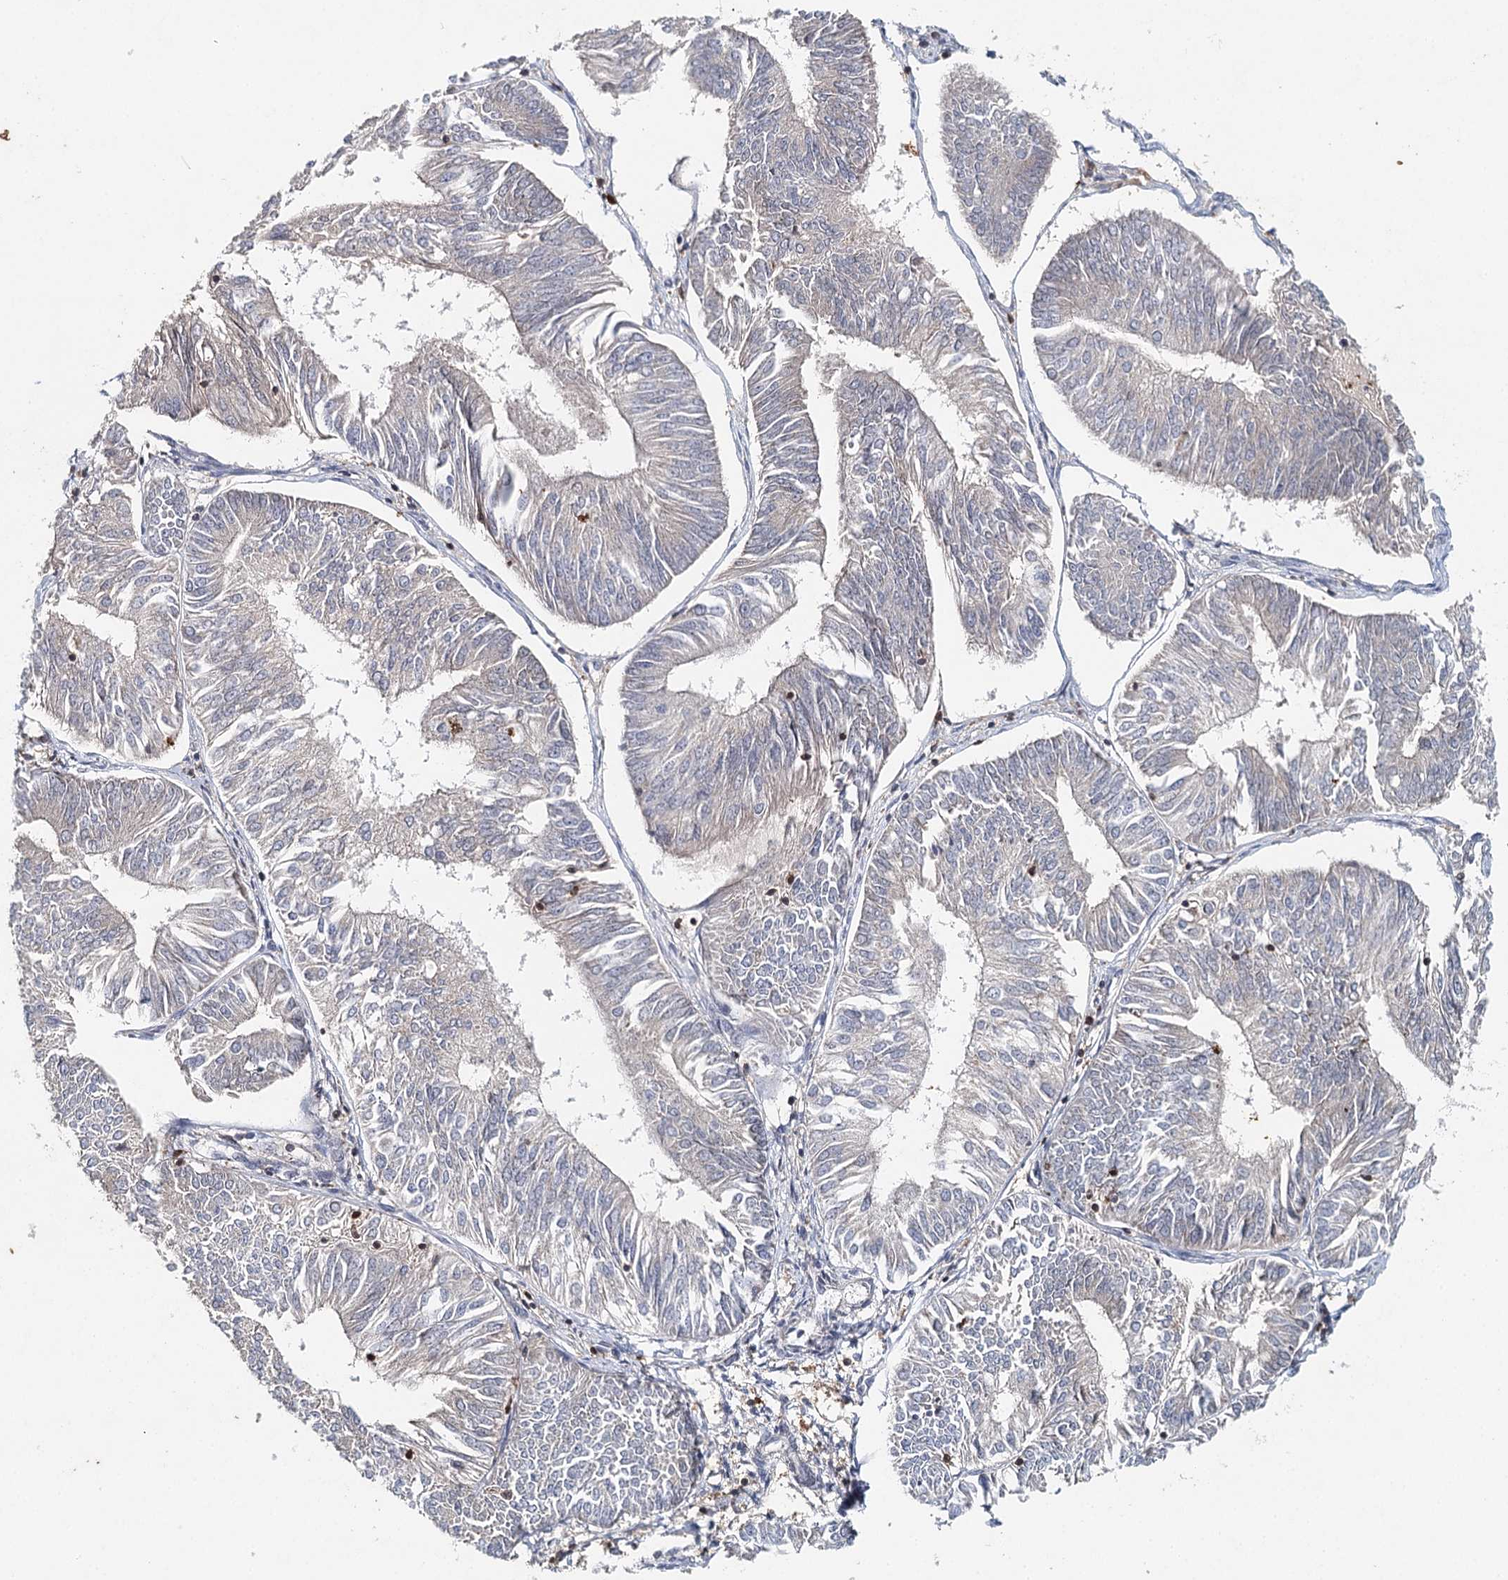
{"staining": {"intensity": "negative", "quantity": "none", "location": "none"}, "tissue": "endometrial cancer", "cell_type": "Tumor cells", "image_type": "cancer", "snomed": [{"axis": "morphology", "description": "Adenocarcinoma, NOS"}, {"axis": "topography", "description": "Endometrium"}], "caption": "Adenocarcinoma (endometrial) was stained to show a protein in brown. There is no significant staining in tumor cells. (DAB immunohistochemistry (IHC) with hematoxylin counter stain).", "gene": "SLC41A2", "patient": {"sex": "female", "age": 58}}